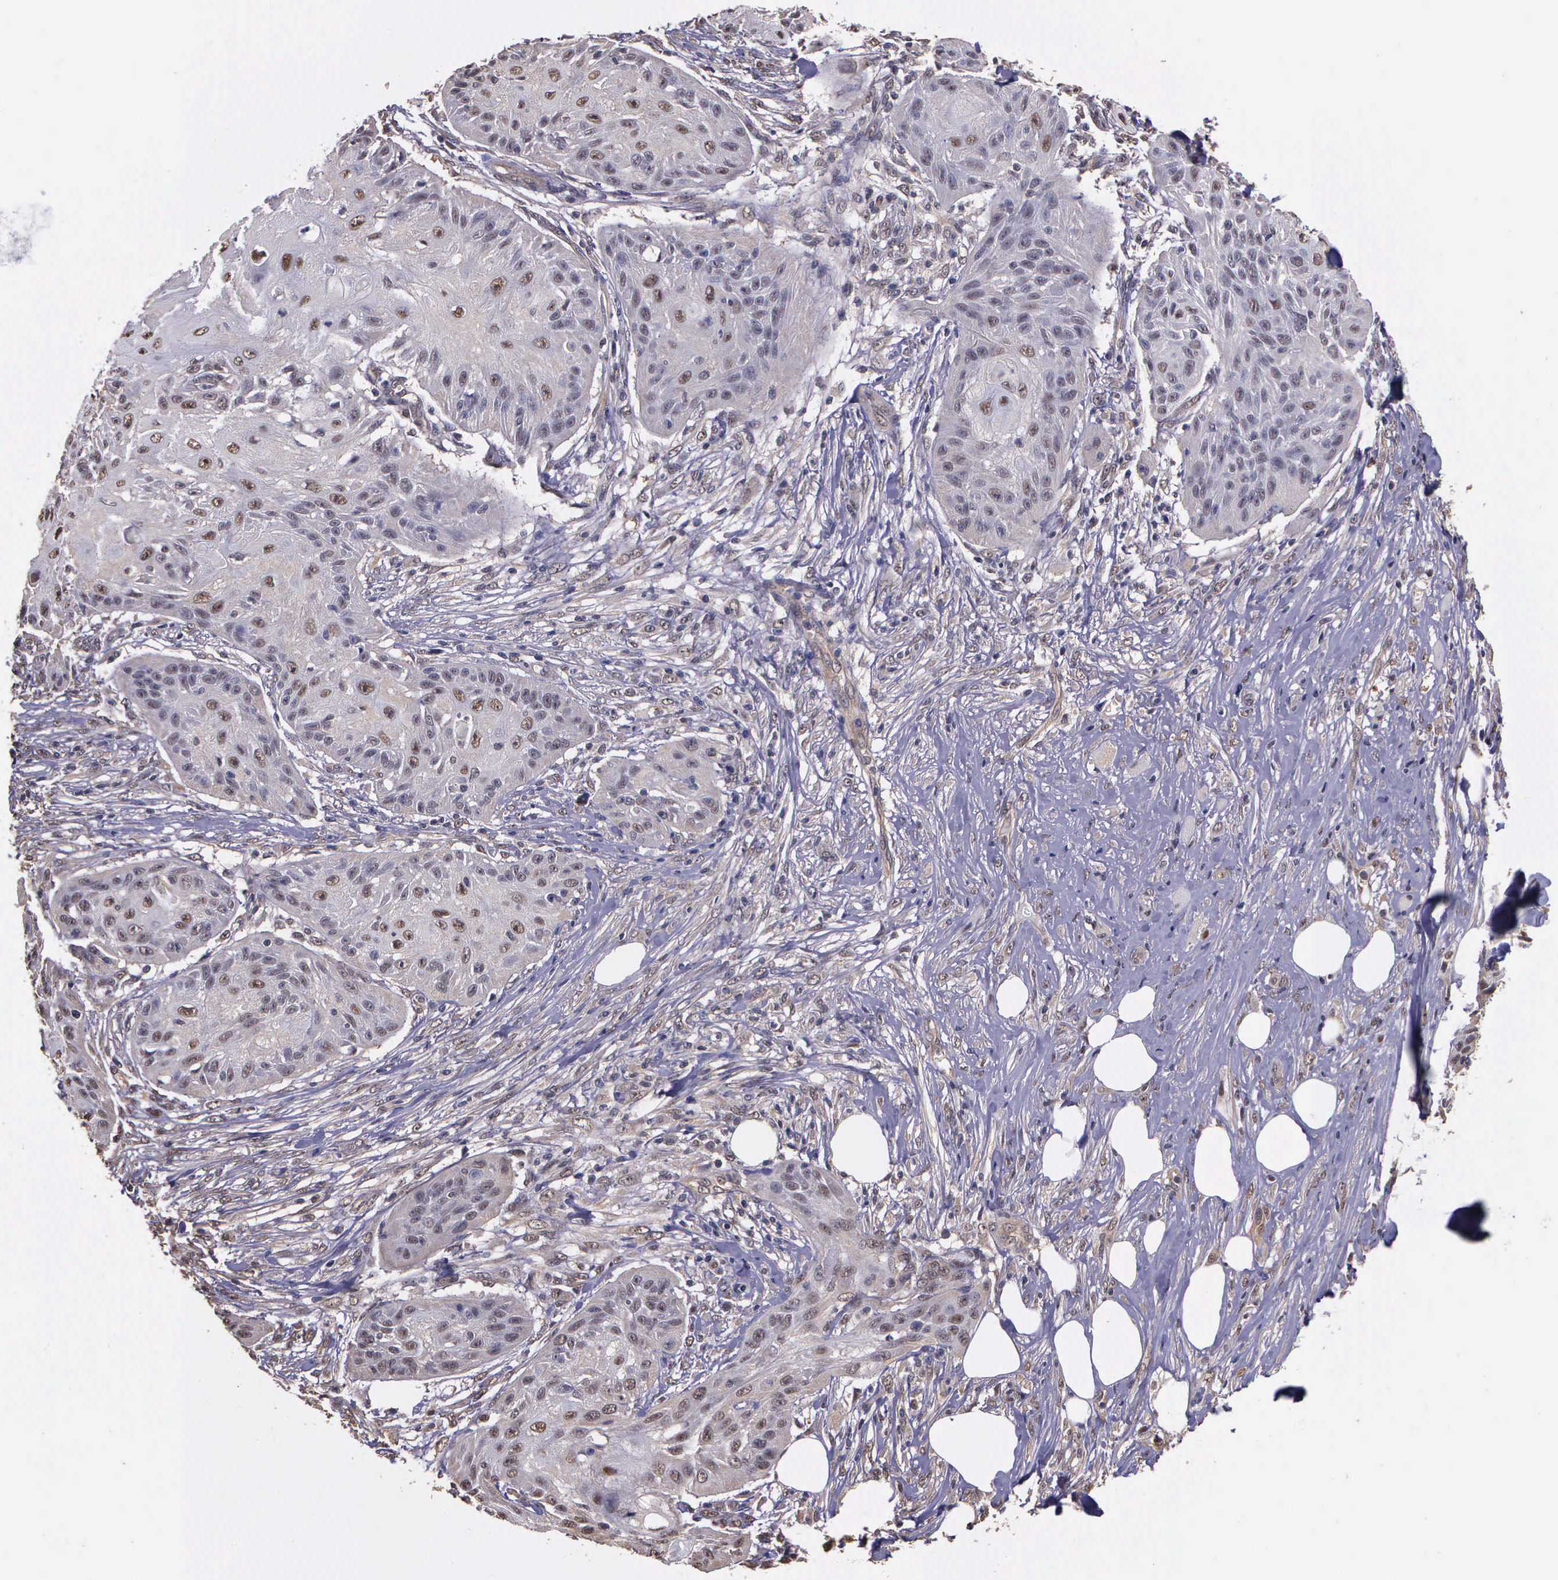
{"staining": {"intensity": "weak", "quantity": "25%-75%", "location": "cytoplasmic/membranous,nuclear"}, "tissue": "skin cancer", "cell_type": "Tumor cells", "image_type": "cancer", "snomed": [{"axis": "morphology", "description": "Squamous cell carcinoma, NOS"}, {"axis": "topography", "description": "Skin"}], "caption": "Skin squamous cell carcinoma stained with a protein marker displays weak staining in tumor cells.", "gene": "PSMC1", "patient": {"sex": "female", "age": 88}}